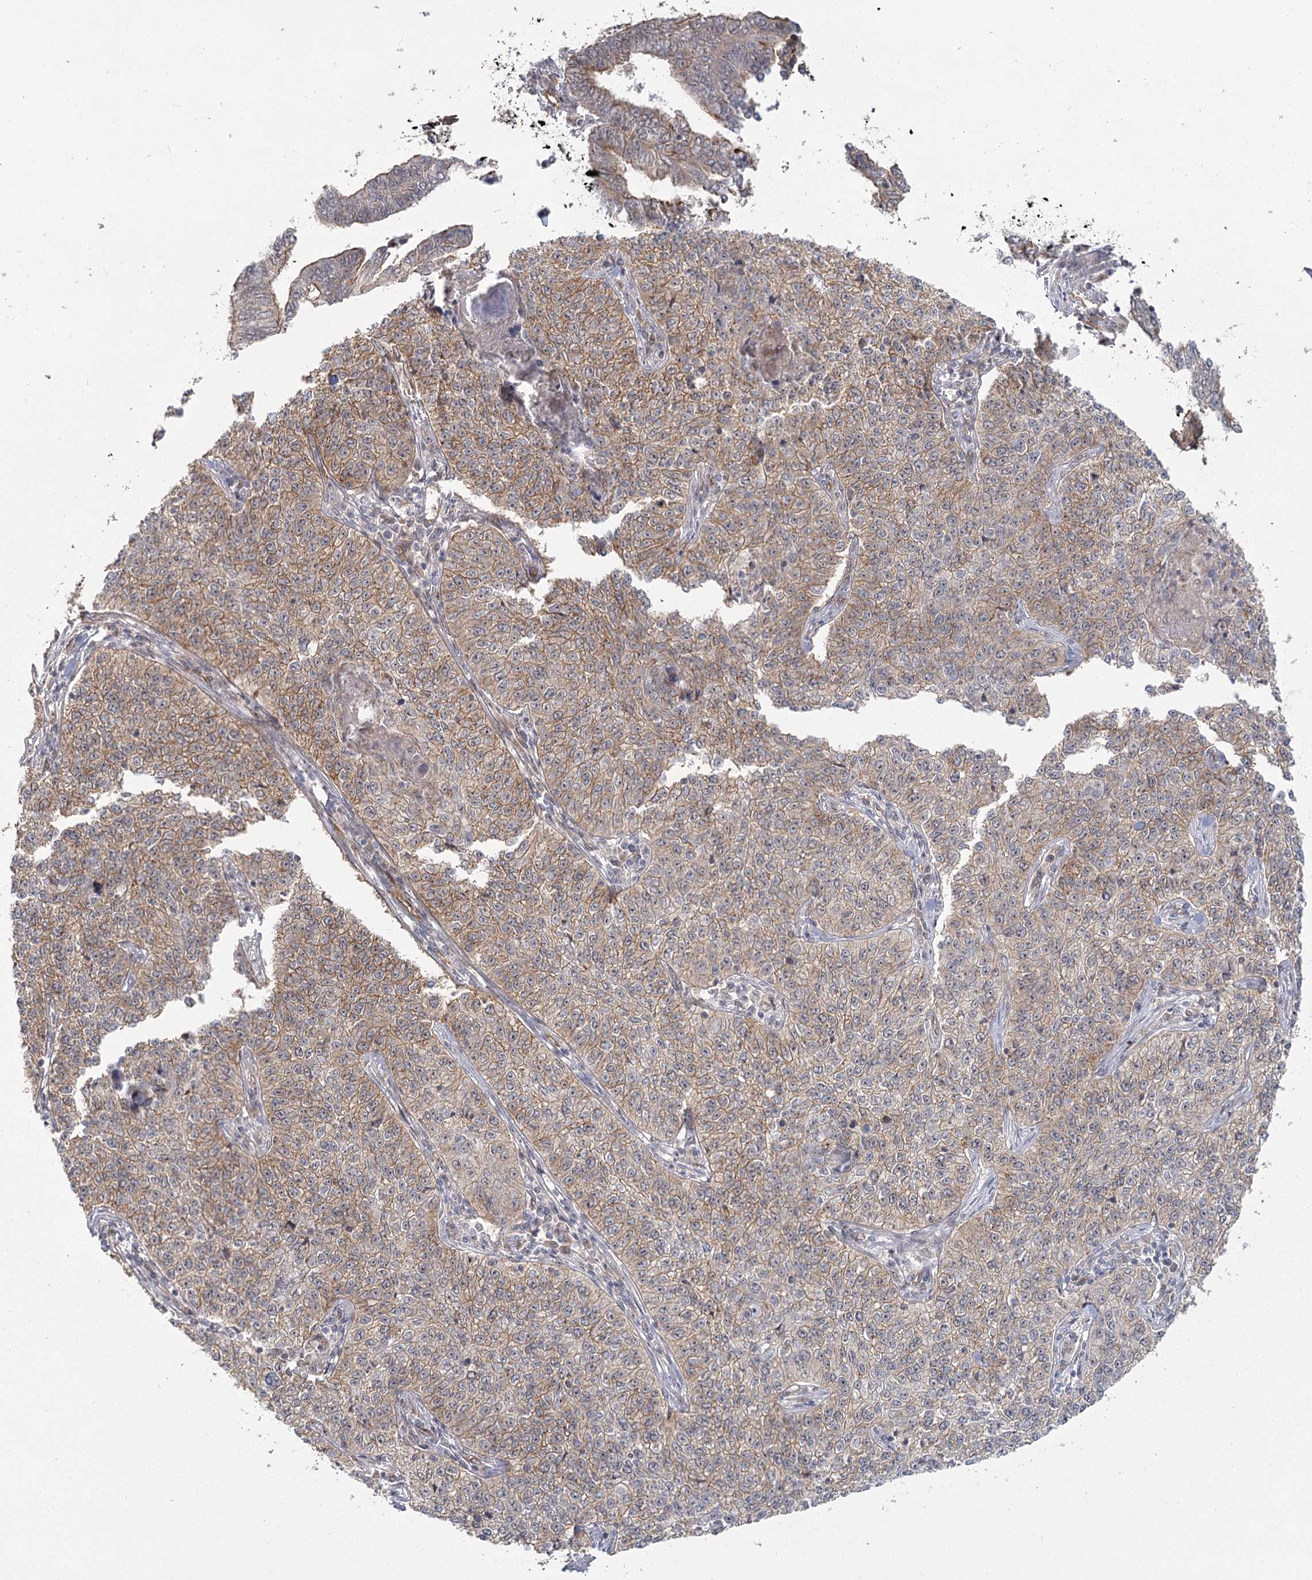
{"staining": {"intensity": "weak", "quantity": ">75%", "location": "cytoplasmic/membranous"}, "tissue": "cervical cancer", "cell_type": "Tumor cells", "image_type": "cancer", "snomed": [{"axis": "morphology", "description": "Squamous cell carcinoma, NOS"}, {"axis": "topography", "description": "Cervix"}], "caption": "A brown stain highlights weak cytoplasmic/membranous positivity of a protein in cervical squamous cell carcinoma tumor cells. Nuclei are stained in blue.", "gene": "RPP14", "patient": {"sex": "female", "age": 35}}